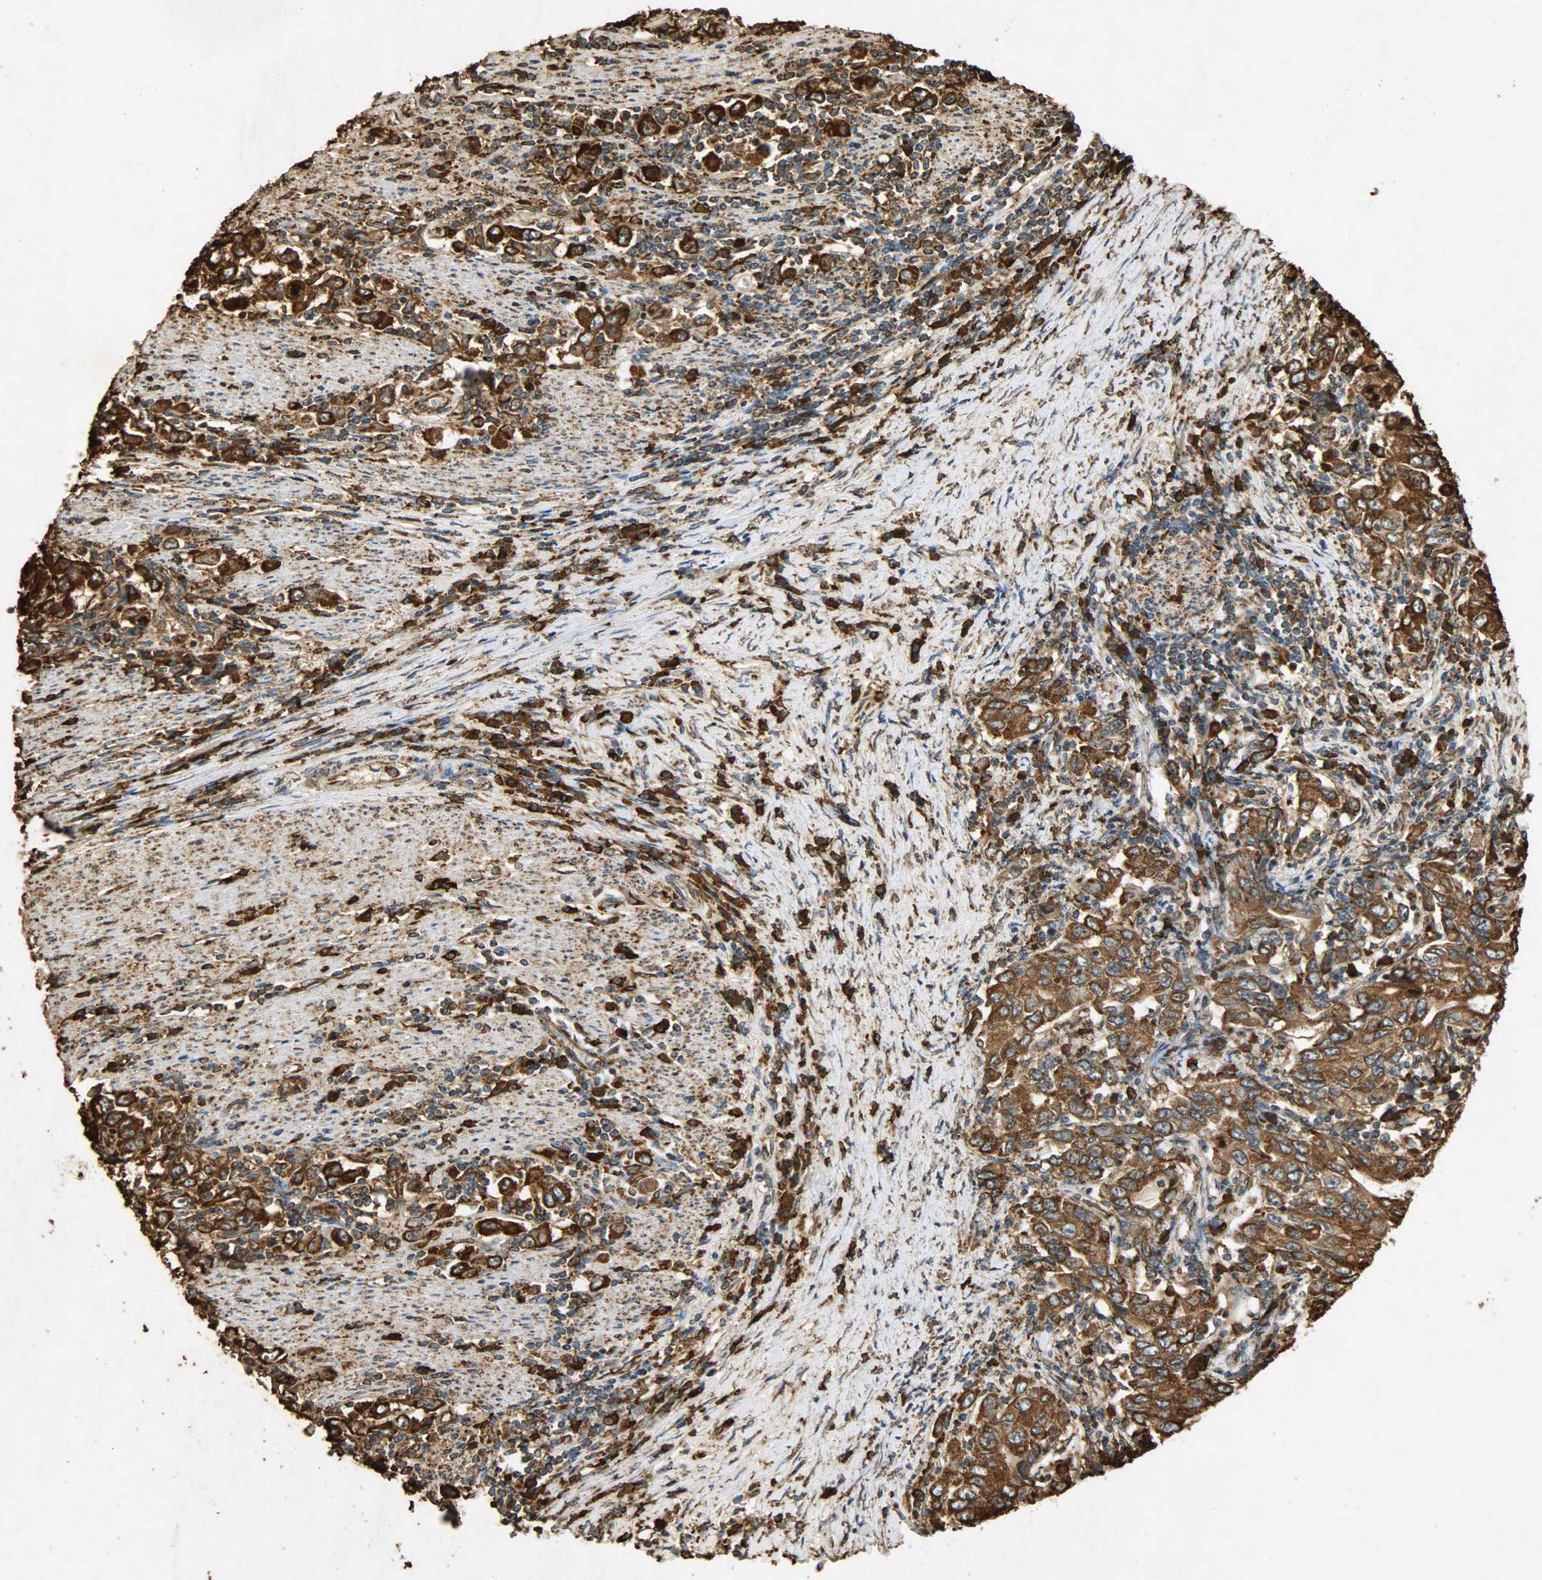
{"staining": {"intensity": "strong", "quantity": ">75%", "location": "cytoplasmic/membranous"}, "tissue": "stomach cancer", "cell_type": "Tumor cells", "image_type": "cancer", "snomed": [{"axis": "morphology", "description": "Adenocarcinoma, NOS"}, {"axis": "topography", "description": "Stomach, lower"}], "caption": "A brown stain highlights strong cytoplasmic/membranous expression of a protein in adenocarcinoma (stomach) tumor cells.", "gene": "HSP90B1", "patient": {"sex": "female", "age": 72}}